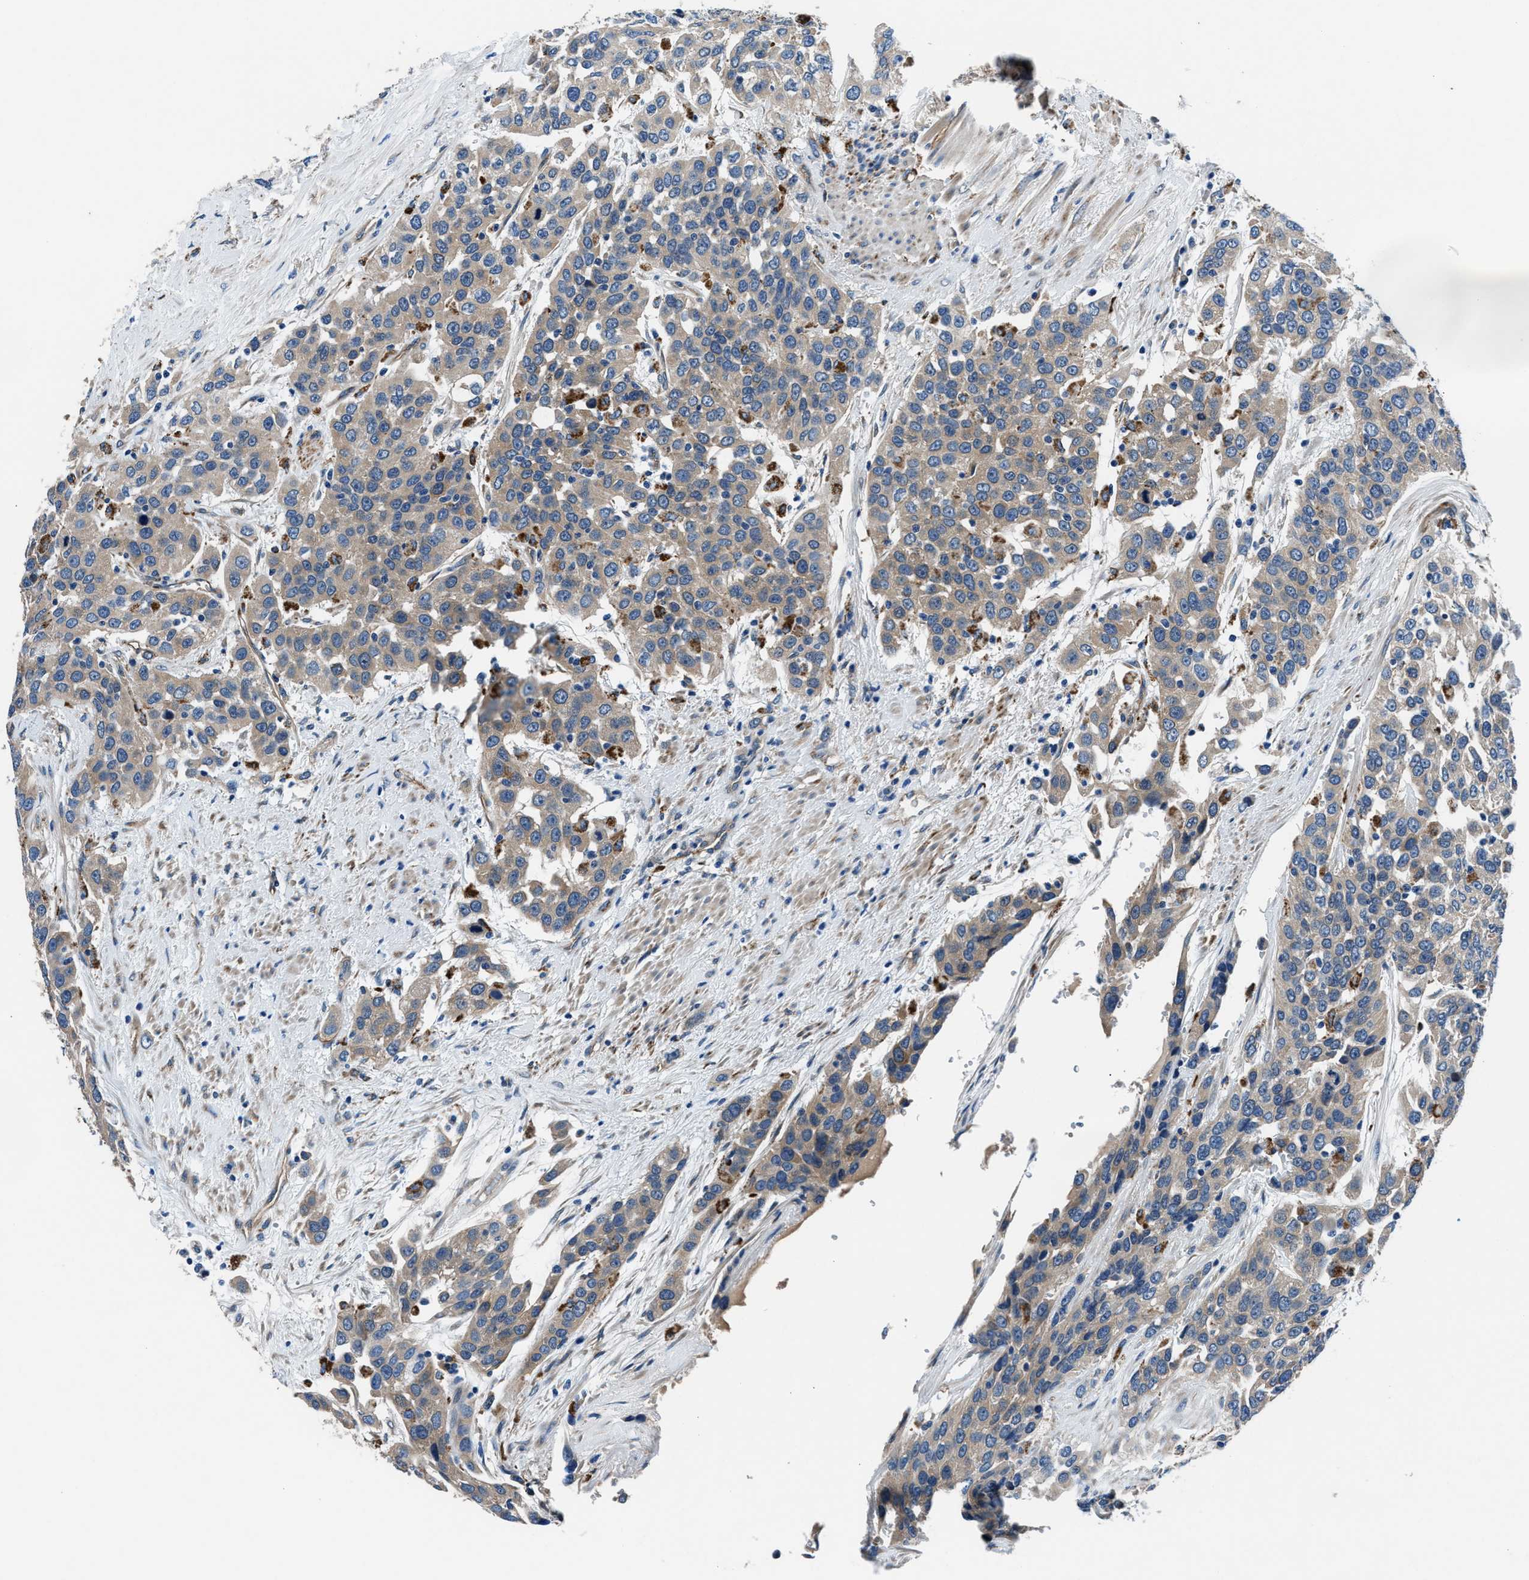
{"staining": {"intensity": "weak", "quantity": ">75%", "location": "cytoplasmic/membranous"}, "tissue": "urothelial cancer", "cell_type": "Tumor cells", "image_type": "cancer", "snomed": [{"axis": "morphology", "description": "Urothelial carcinoma, High grade"}, {"axis": "topography", "description": "Urinary bladder"}], "caption": "IHC (DAB) staining of urothelial cancer exhibits weak cytoplasmic/membranous protein positivity in approximately >75% of tumor cells. (IHC, brightfield microscopy, high magnification).", "gene": "PRTFDC1", "patient": {"sex": "female", "age": 80}}